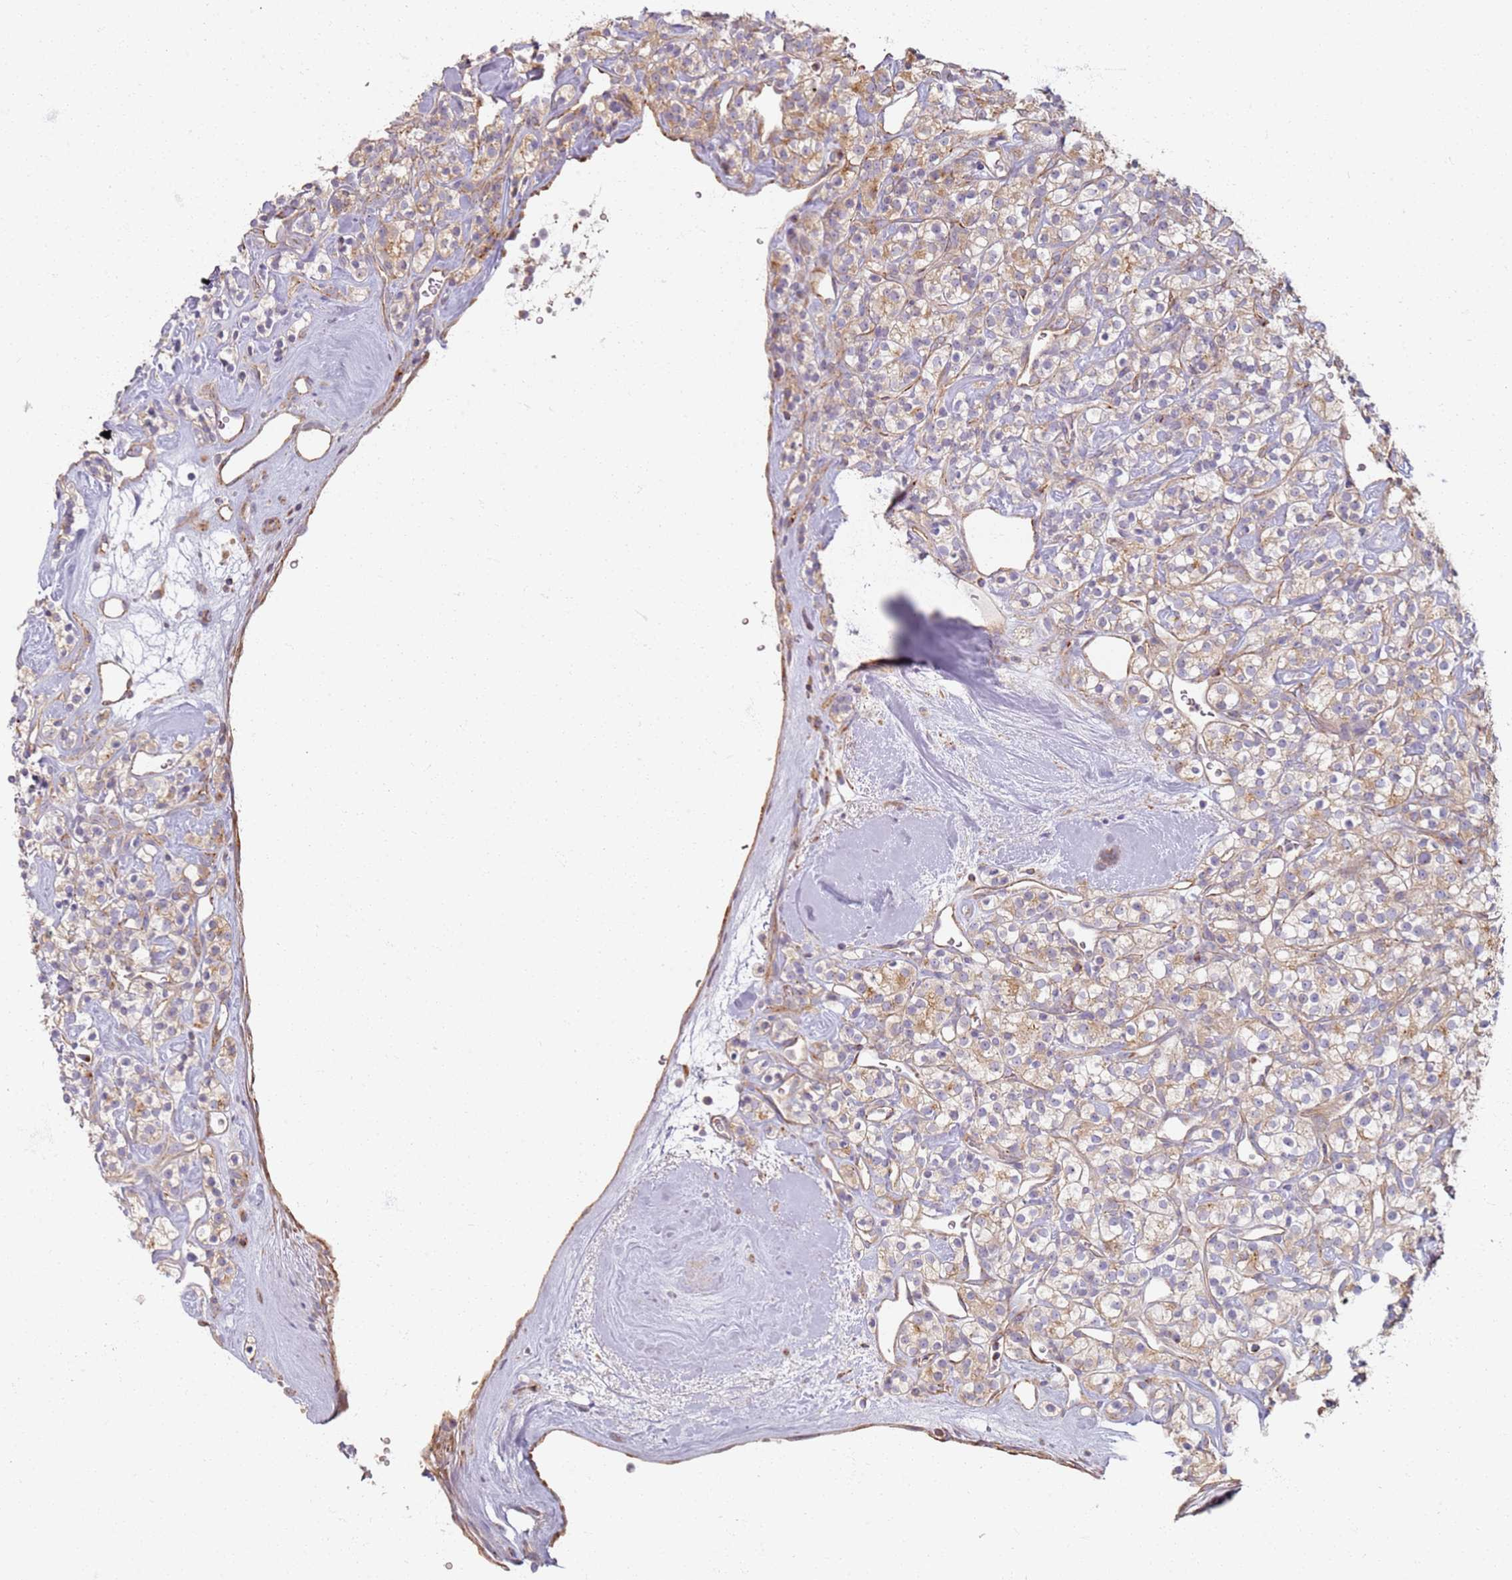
{"staining": {"intensity": "moderate", "quantity": ">75%", "location": "cytoplasmic/membranous"}, "tissue": "renal cancer", "cell_type": "Tumor cells", "image_type": "cancer", "snomed": [{"axis": "morphology", "description": "Adenocarcinoma, NOS"}, {"axis": "topography", "description": "Kidney"}], "caption": "A photomicrograph of renal adenocarcinoma stained for a protein shows moderate cytoplasmic/membranous brown staining in tumor cells. (Brightfield microscopy of DAB IHC at high magnification).", "gene": "PROKR2", "patient": {"sex": "male", "age": 77}}